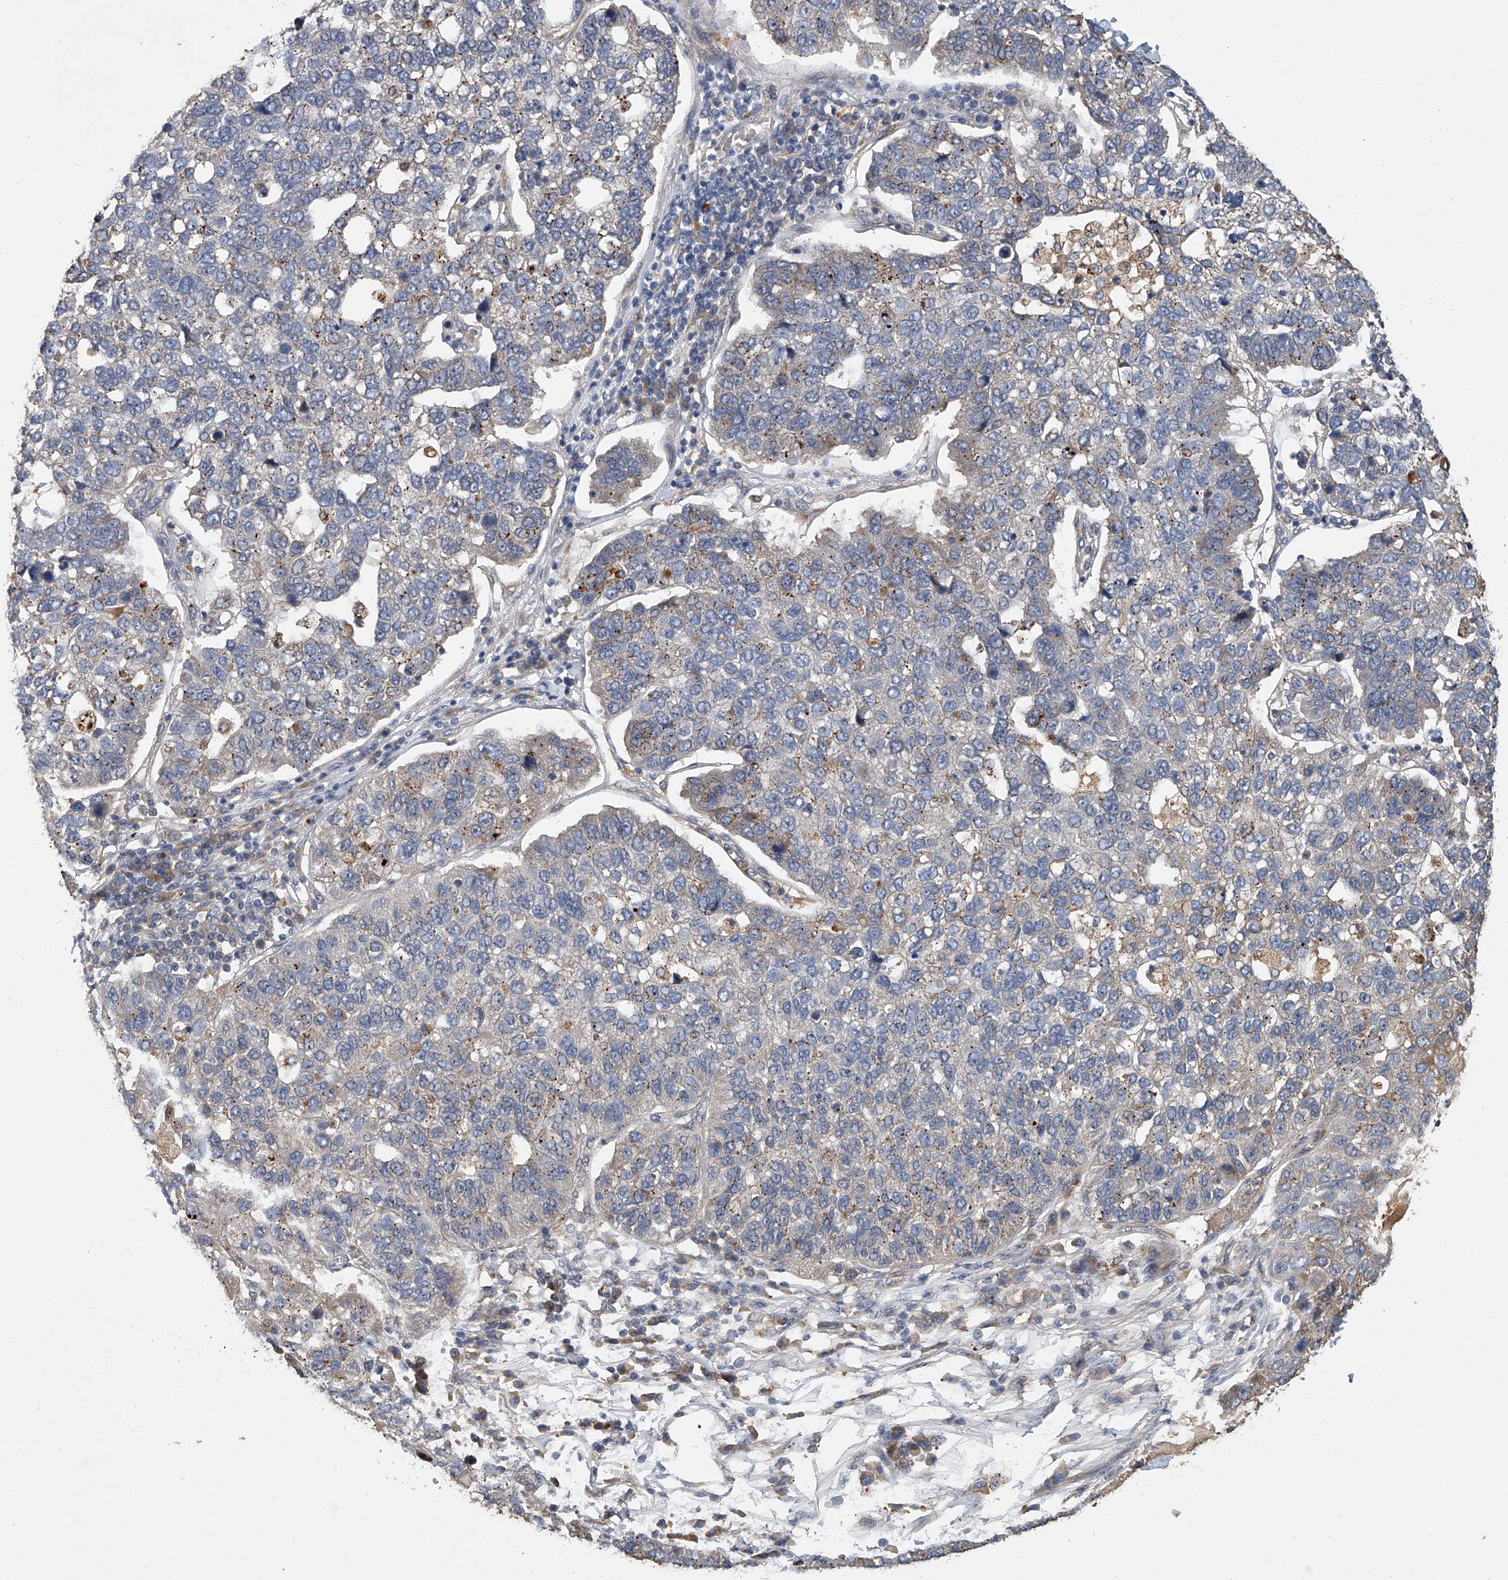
{"staining": {"intensity": "moderate", "quantity": "<25%", "location": "cytoplasmic/membranous"}, "tissue": "pancreatic cancer", "cell_type": "Tumor cells", "image_type": "cancer", "snomed": [{"axis": "morphology", "description": "Adenocarcinoma, NOS"}, {"axis": "topography", "description": "Pancreas"}], "caption": "Immunohistochemical staining of human pancreatic adenocarcinoma exhibits low levels of moderate cytoplasmic/membranous positivity in approximately <25% of tumor cells.", "gene": "JAG2", "patient": {"sex": "female", "age": 61}}